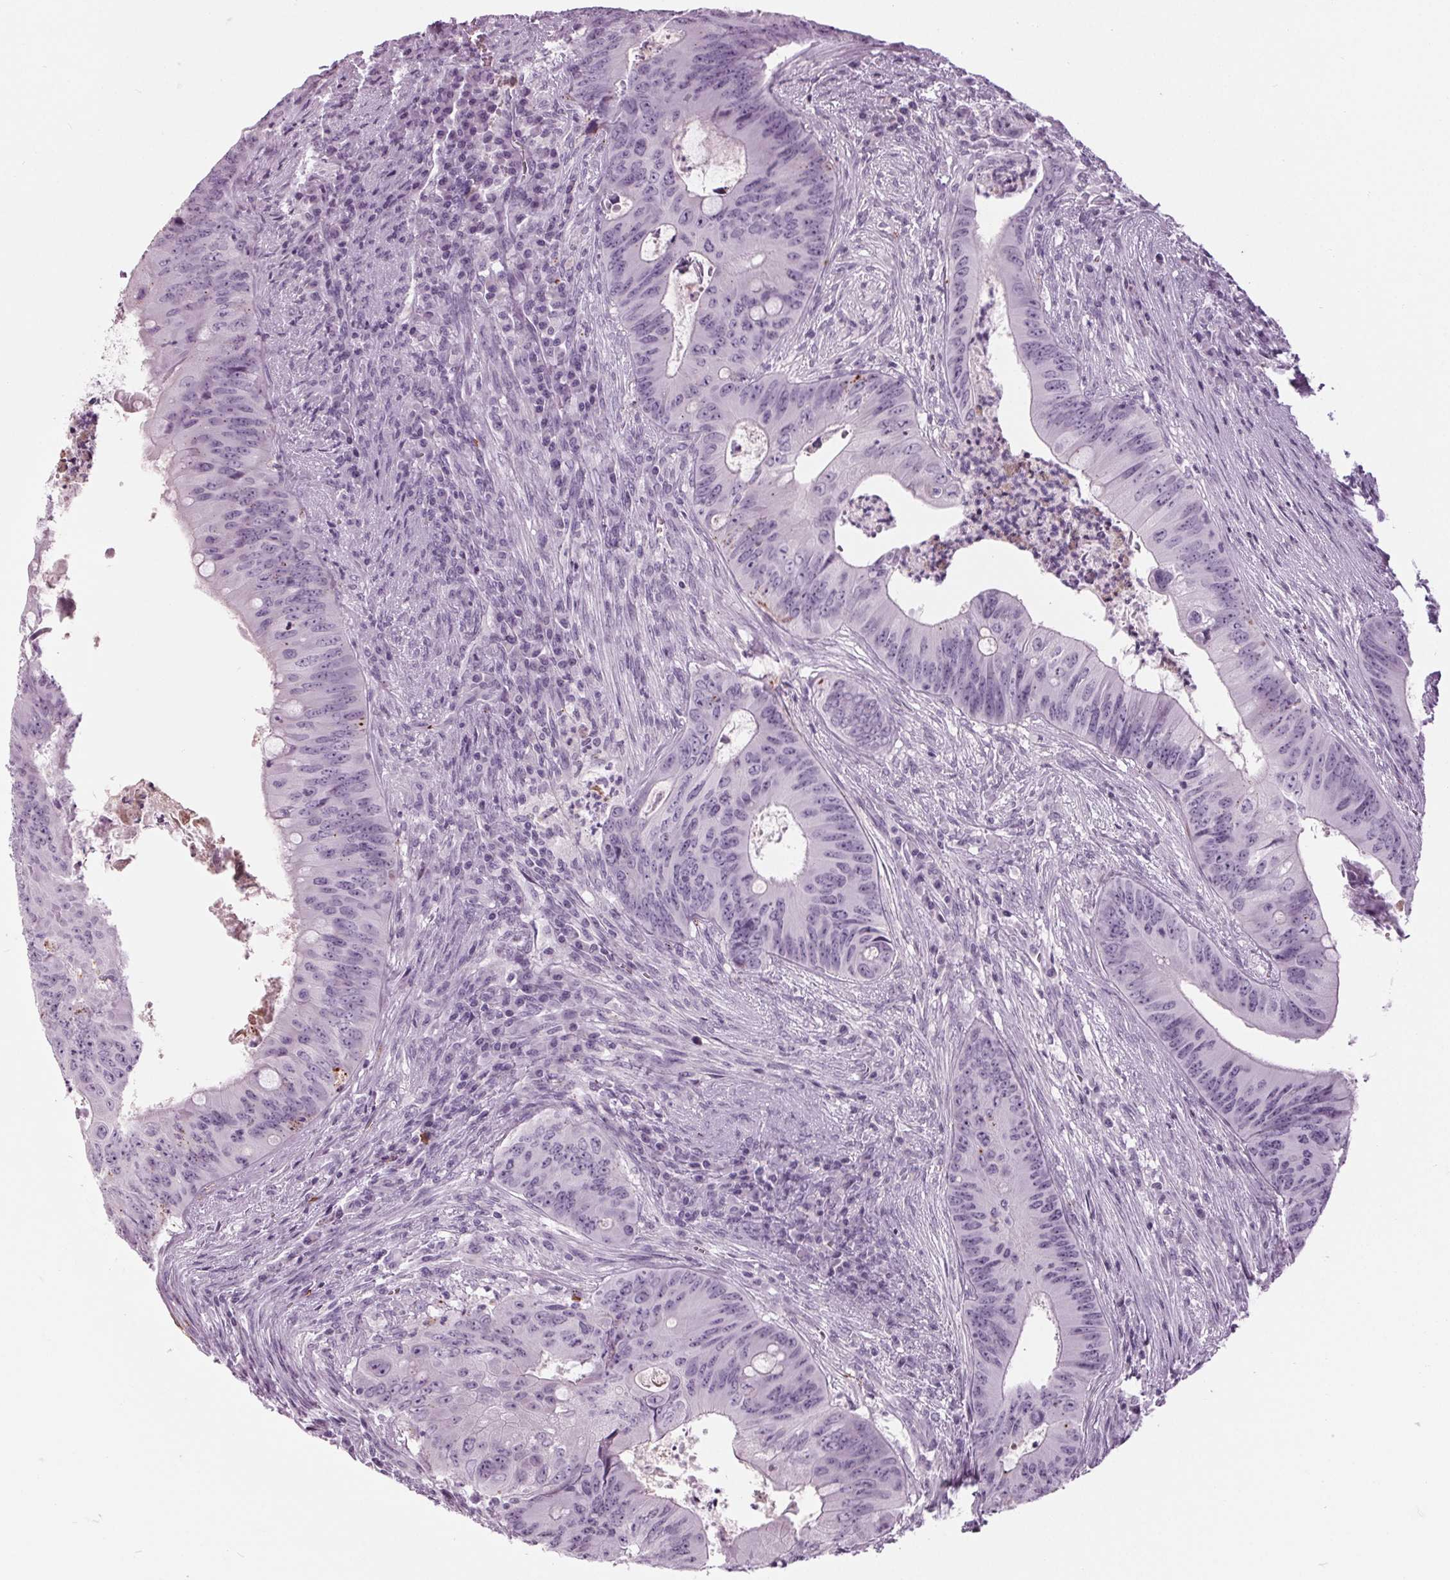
{"staining": {"intensity": "negative", "quantity": "none", "location": "none"}, "tissue": "colorectal cancer", "cell_type": "Tumor cells", "image_type": "cancer", "snomed": [{"axis": "morphology", "description": "Adenocarcinoma, NOS"}, {"axis": "topography", "description": "Colon"}], "caption": "Micrograph shows no protein staining in tumor cells of adenocarcinoma (colorectal) tissue.", "gene": "CYP3A43", "patient": {"sex": "female", "age": 74}}